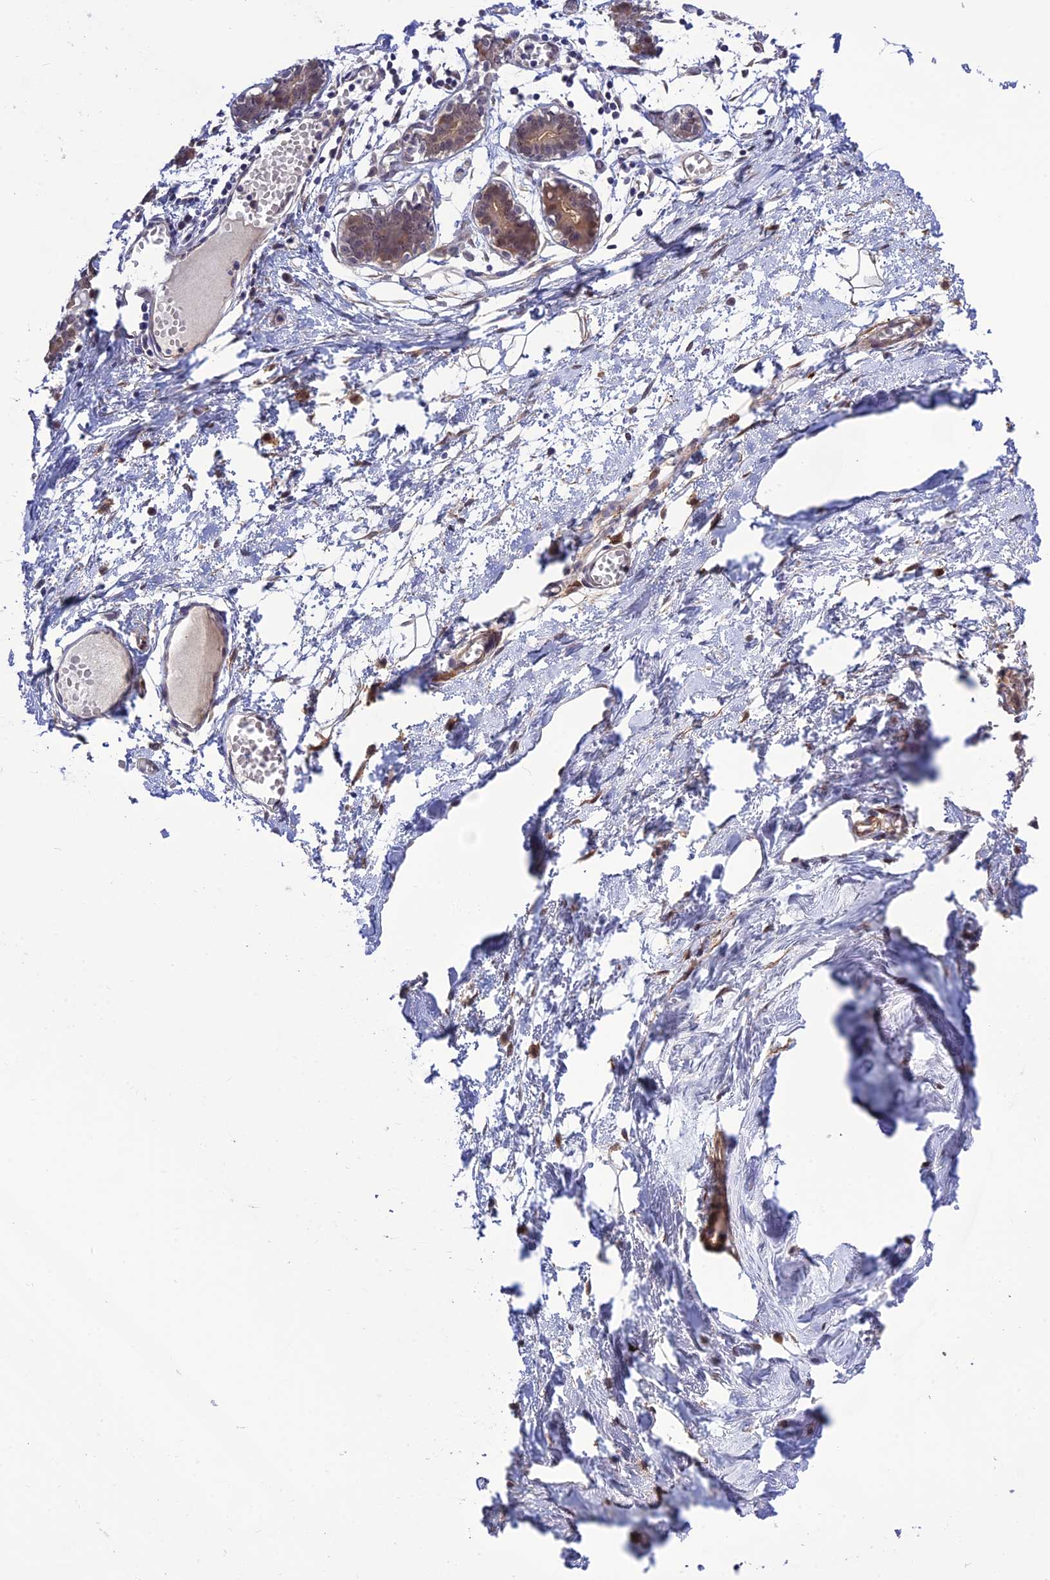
{"staining": {"intensity": "negative", "quantity": "none", "location": "none"}, "tissue": "breast", "cell_type": "Adipocytes", "image_type": "normal", "snomed": [{"axis": "morphology", "description": "Normal tissue, NOS"}, {"axis": "topography", "description": "Breast"}], "caption": "This histopathology image is of normal breast stained with immunohistochemistry to label a protein in brown with the nuclei are counter-stained blue. There is no expression in adipocytes.", "gene": "MNS1", "patient": {"sex": "female", "age": 27}}